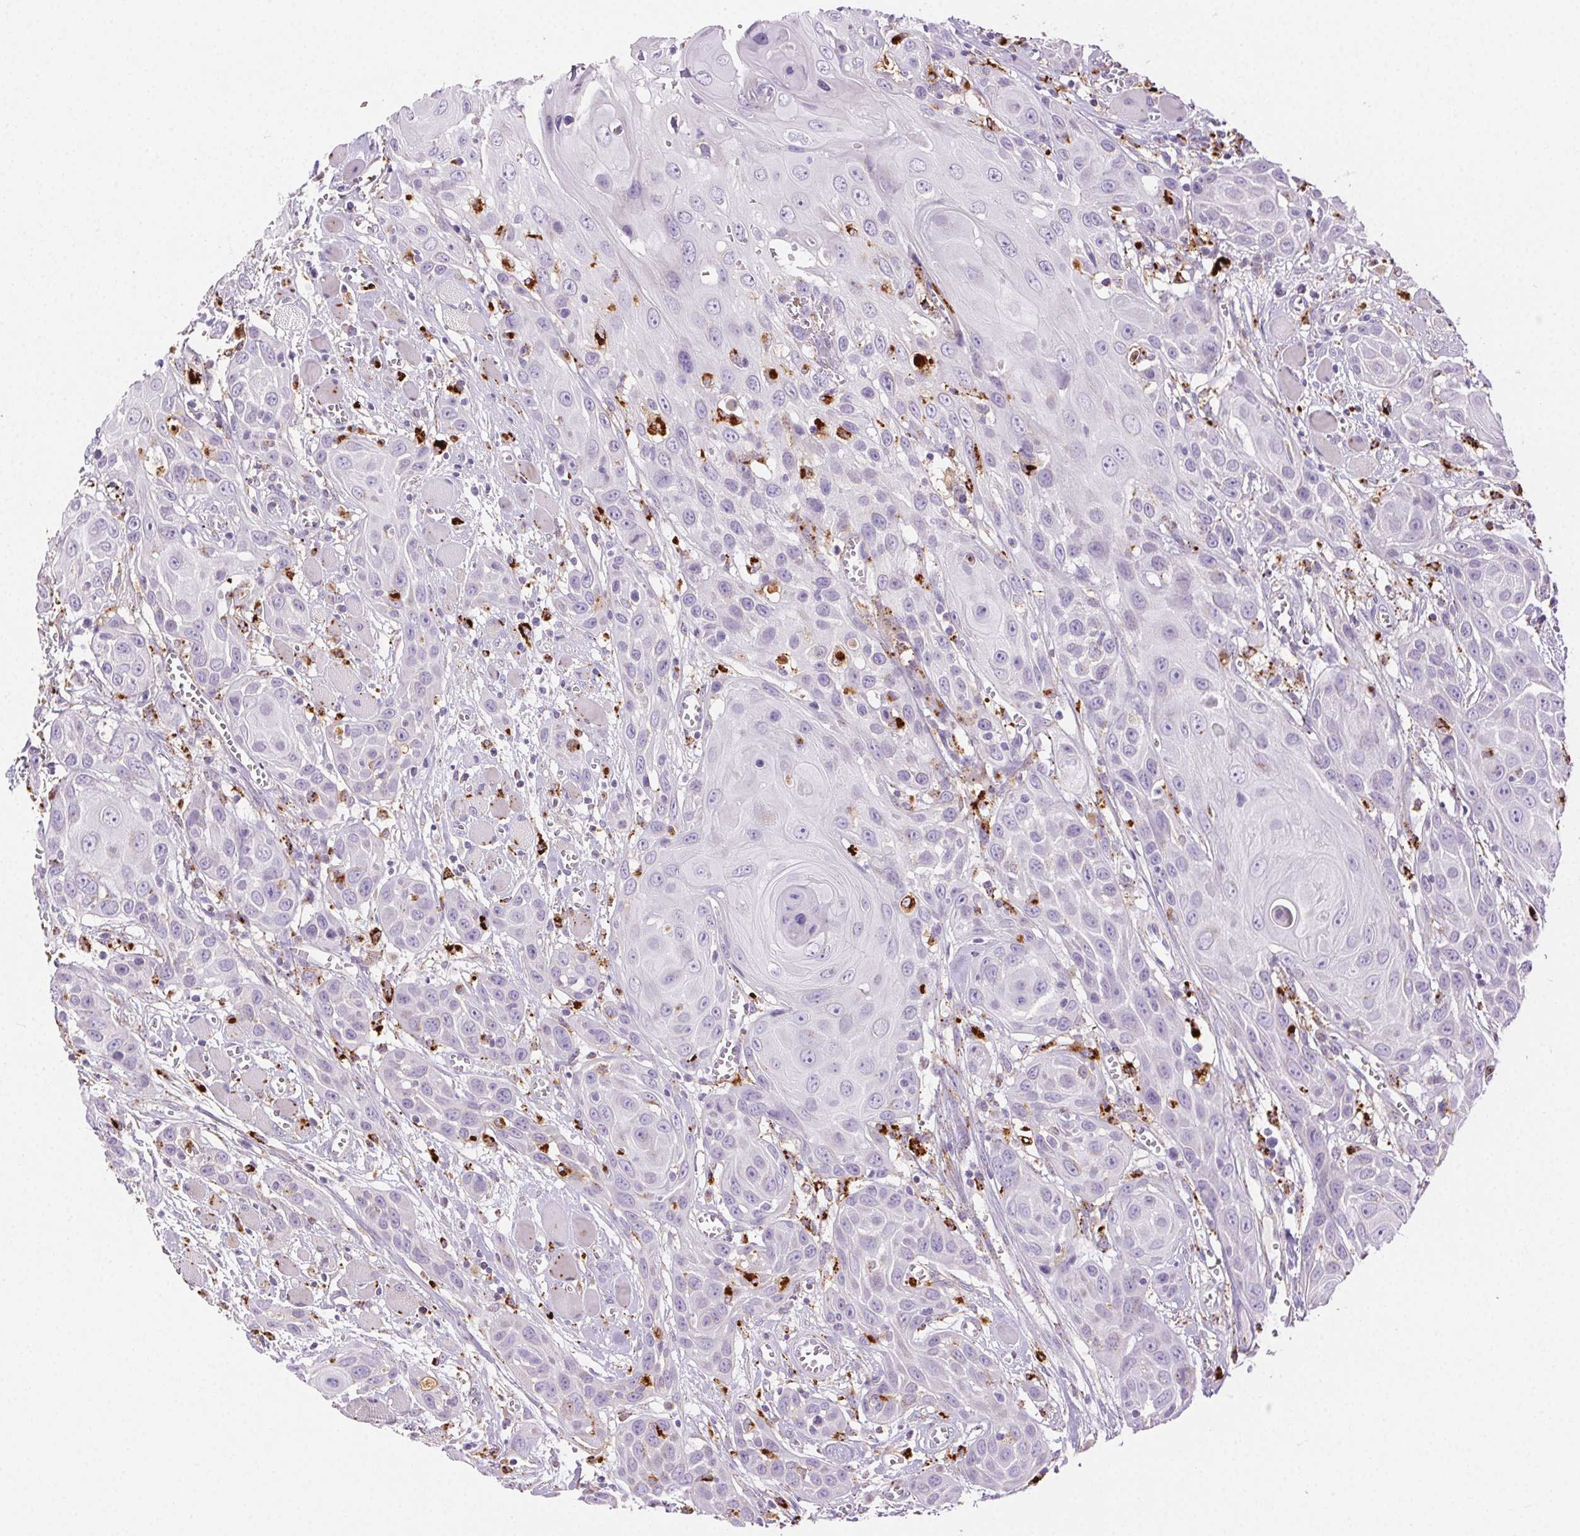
{"staining": {"intensity": "negative", "quantity": "none", "location": "none"}, "tissue": "head and neck cancer", "cell_type": "Tumor cells", "image_type": "cancer", "snomed": [{"axis": "morphology", "description": "Squamous cell carcinoma, NOS"}, {"axis": "topography", "description": "Head-Neck"}], "caption": "IHC of head and neck cancer shows no staining in tumor cells.", "gene": "SCPEP1", "patient": {"sex": "female", "age": 80}}